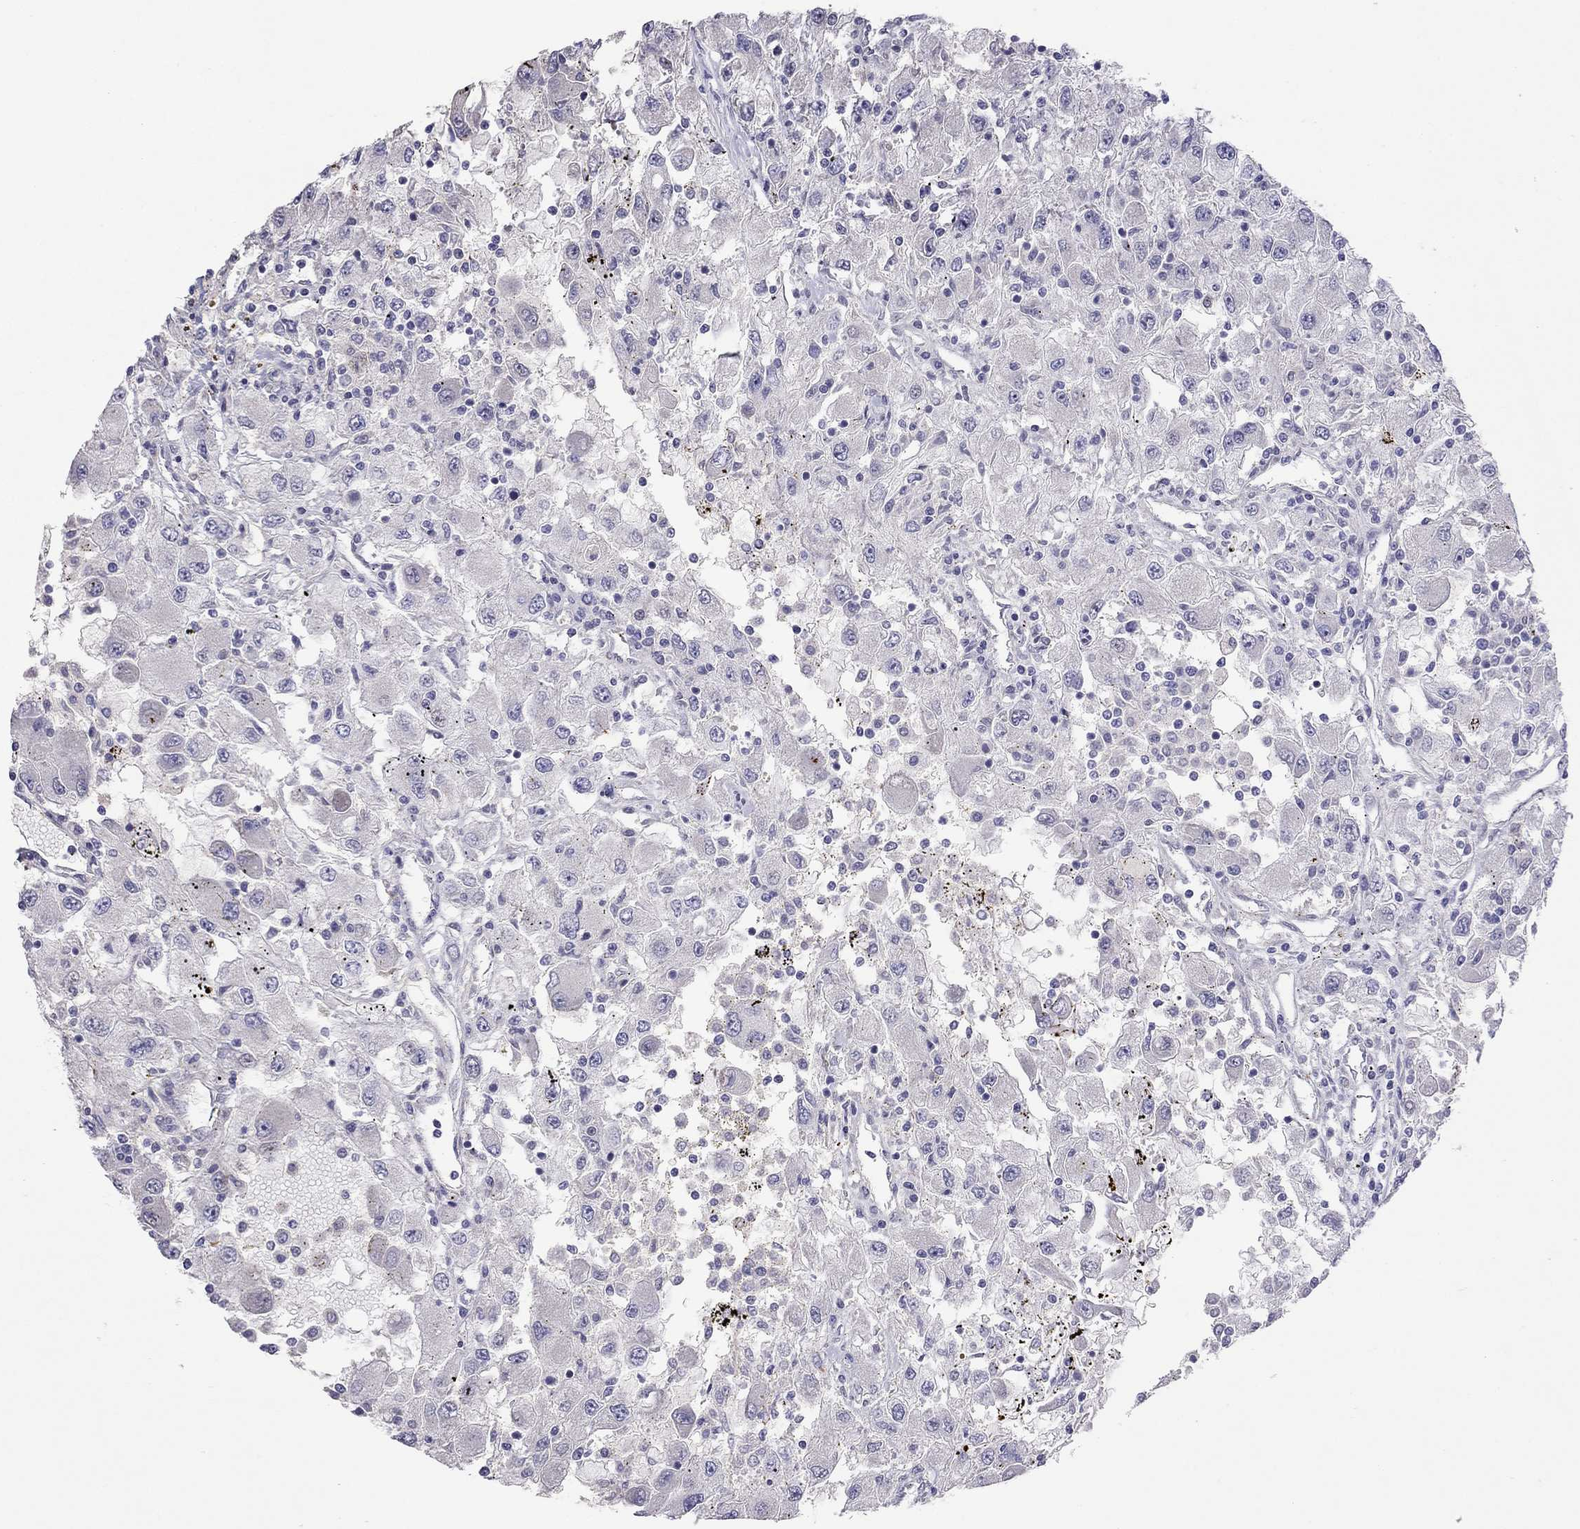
{"staining": {"intensity": "negative", "quantity": "none", "location": "none"}, "tissue": "renal cancer", "cell_type": "Tumor cells", "image_type": "cancer", "snomed": [{"axis": "morphology", "description": "Adenocarcinoma, NOS"}, {"axis": "topography", "description": "Kidney"}], "caption": "Immunohistochemistry (IHC) micrograph of neoplastic tissue: renal cancer stained with DAB displays no significant protein positivity in tumor cells.", "gene": "SYTL2", "patient": {"sex": "female", "age": 67}}